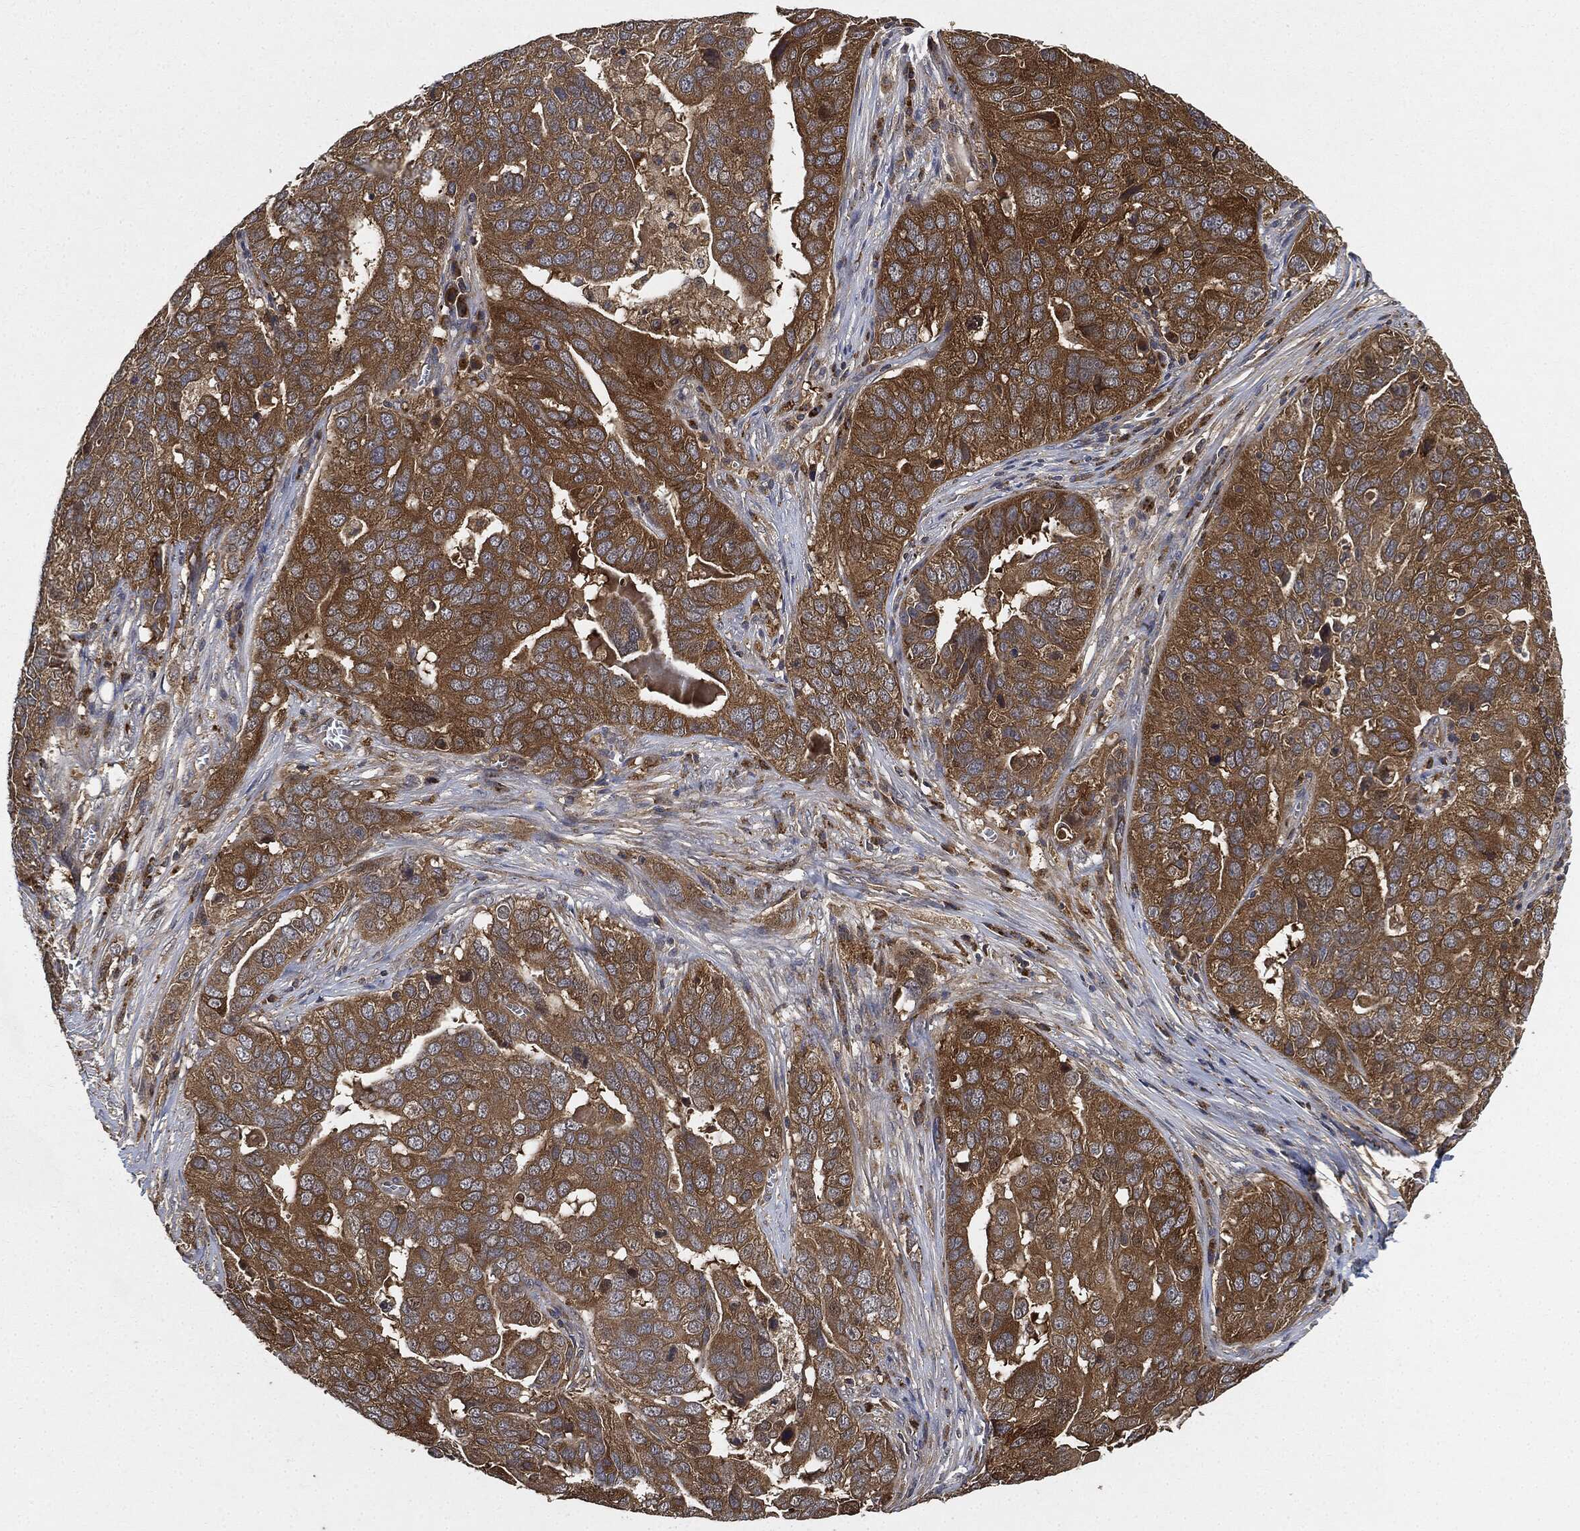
{"staining": {"intensity": "strong", "quantity": ">75%", "location": "cytoplasmic/membranous"}, "tissue": "ovarian cancer", "cell_type": "Tumor cells", "image_type": "cancer", "snomed": [{"axis": "morphology", "description": "Carcinoma, endometroid"}, {"axis": "topography", "description": "Soft tissue"}, {"axis": "topography", "description": "Ovary"}], "caption": "Endometroid carcinoma (ovarian) tissue shows strong cytoplasmic/membranous staining in approximately >75% of tumor cells, visualized by immunohistochemistry.", "gene": "BRAF", "patient": {"sex": "female", "age": 52}}